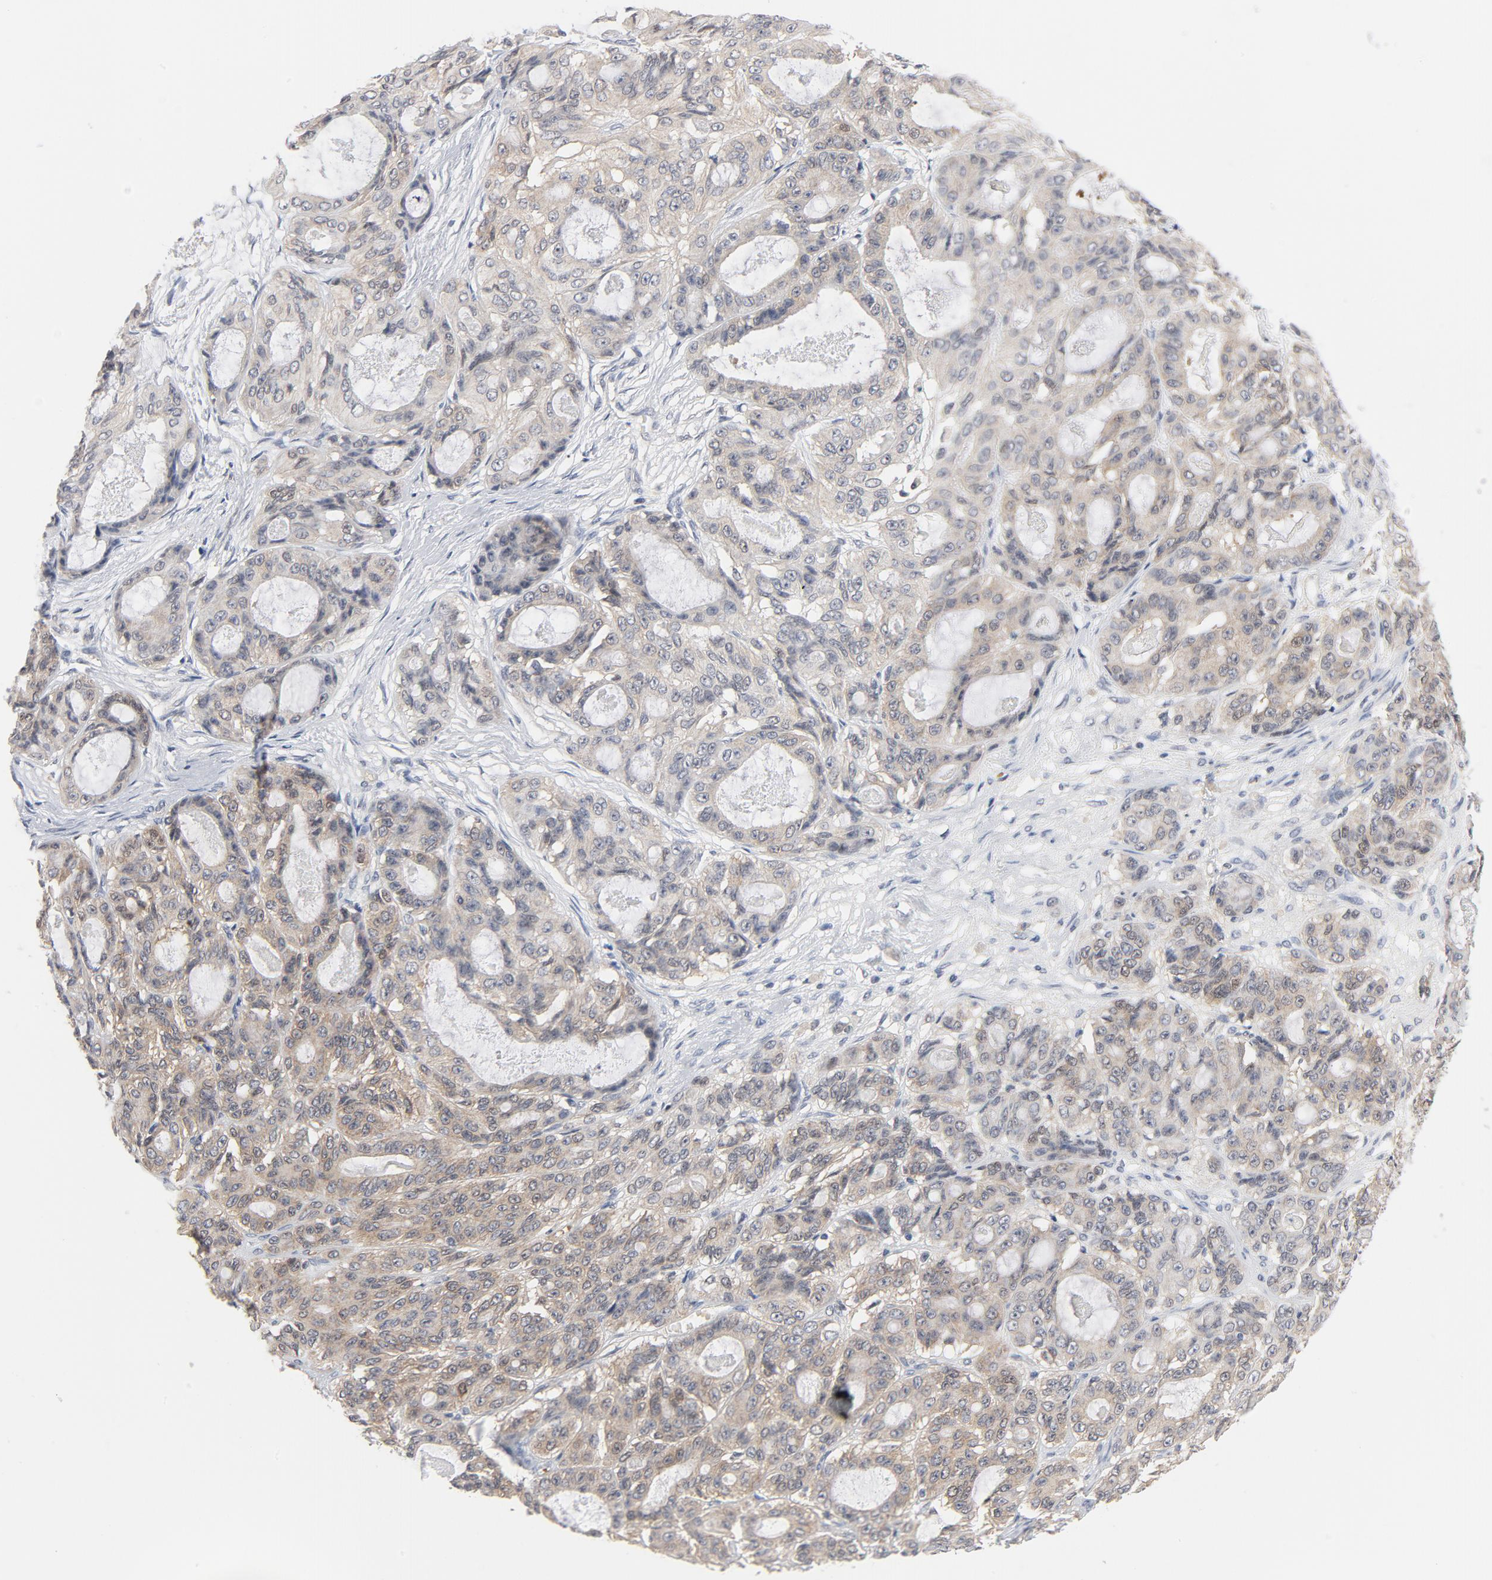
{"staining": {"intensity": "weak", "quantity": ">75%", "location": "cytoplasmic/membranous"}, "tissue": "ovarian cancer", "cell_type": "Tumor cells", "image_type": "cancer", "snomed": [{"axis": "morphology", "description": "Carcinoma, endometroid"}, {"axis": "topography", "description": "Ovary"}], "caption": "Protein expression analysis of endometroid carcinoma (ovarian) shows weak cytoplasmic/membranous positivity in about >75% of tumor cells.", "gene": "PRDX1", "patient": {"sex": "female", "age": 61}}